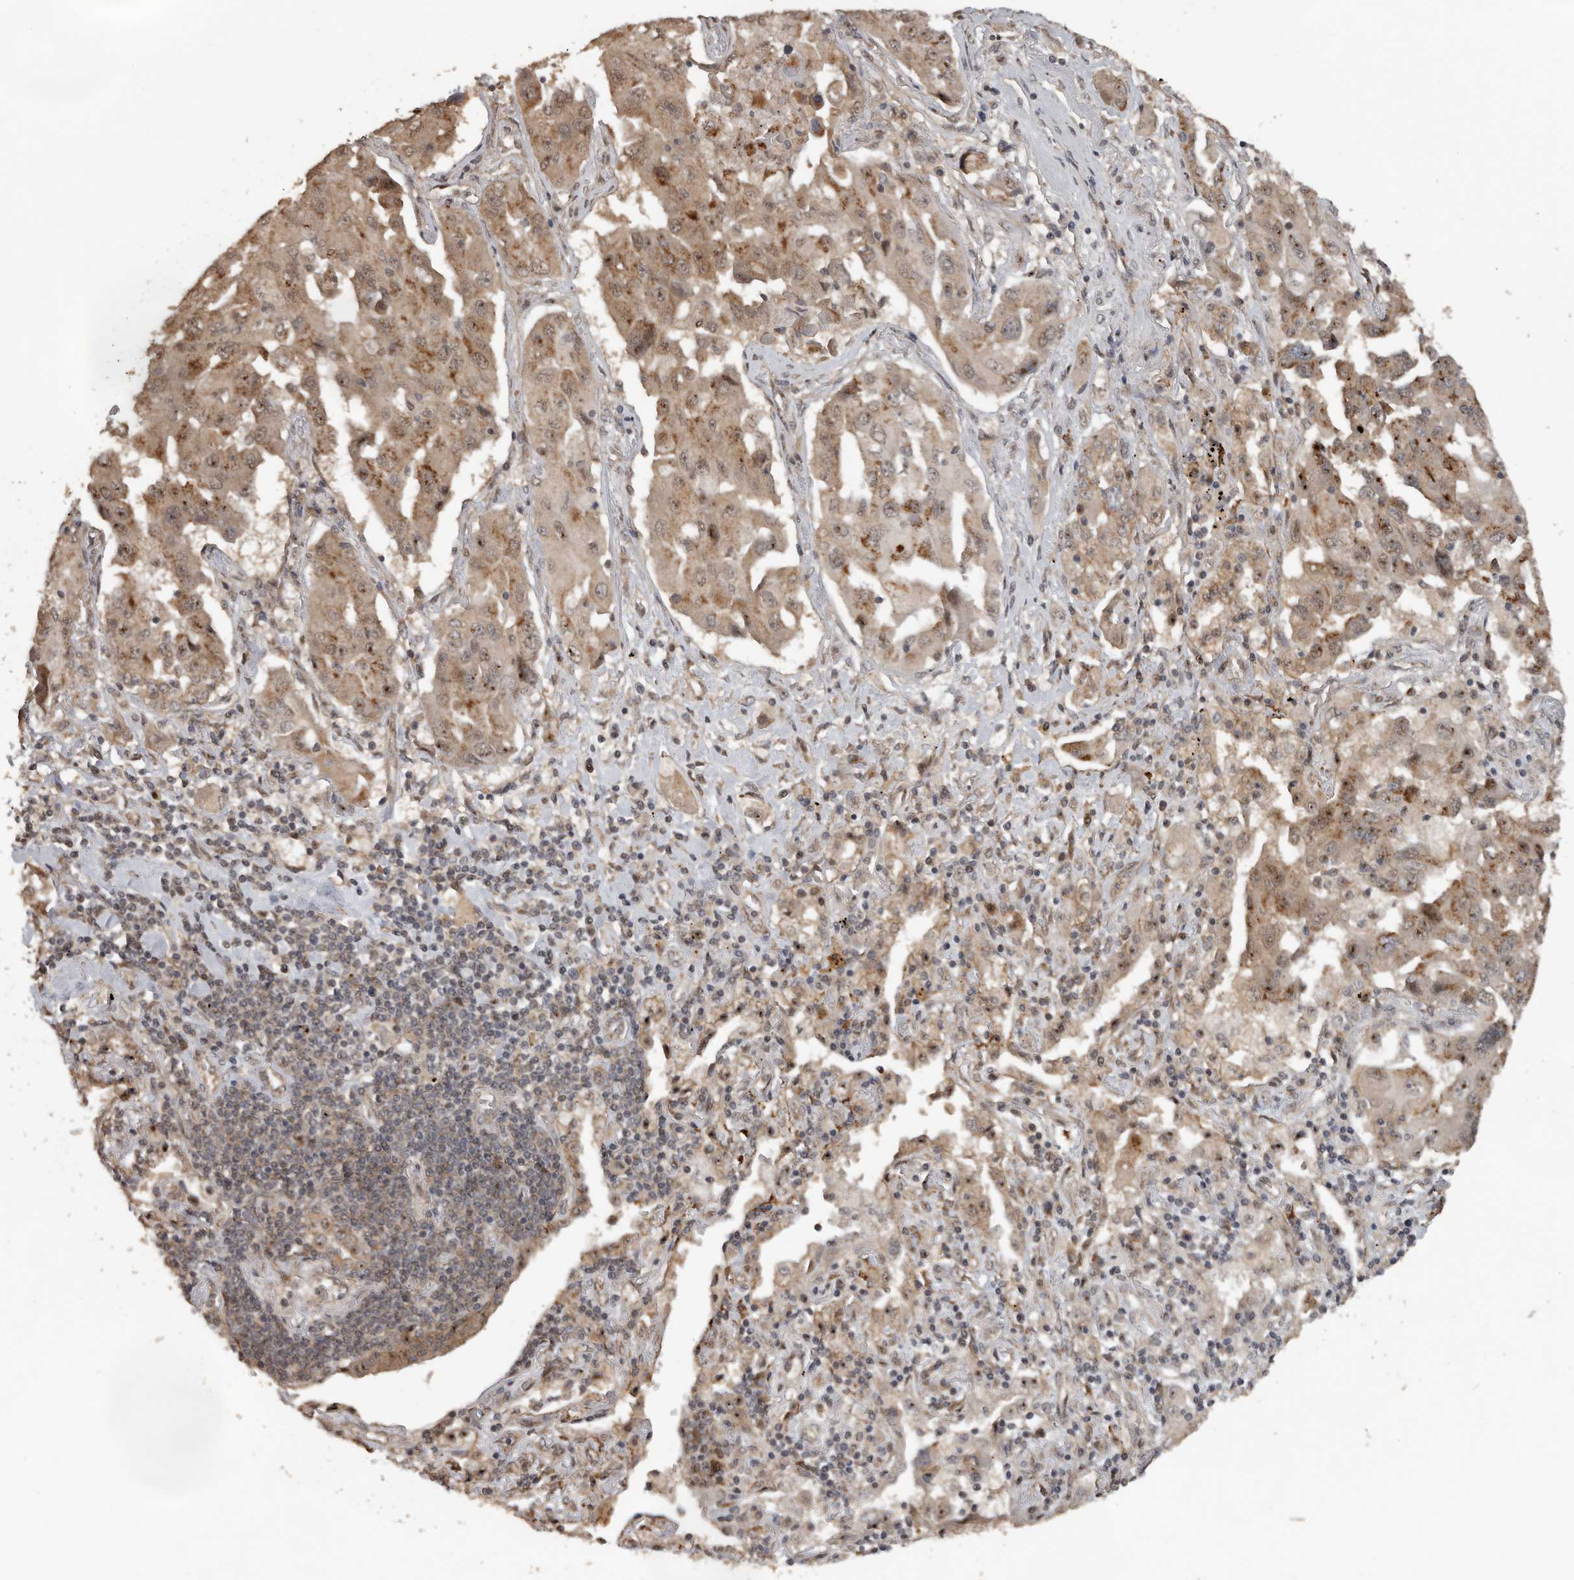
{"staining": {"intensity": "moderate", "quantity": ">75%", "location": "cytoplasmic/membranous,nuclear"}, "tissue": "lung cancer", "cell_type": "Tumor cells", "image_type": "cancer", "snomed": [{"axis": "morphology", "description": "Adenocarcinoma, NOS"}, {"axis": "topography", "description": "Lung"}], "caption": "IHC photomicrograph of neoplastic tissue: human adenocarcinoma (lung) stained using immunohistochemistry displays medium levels of moderate protein expression localized specifically in the cytoplasmic/membranous and nuclear of tumor cells, appearing as a cytoplasmic/membranous and nuclear brown color.", "gene": "CEP350", "patient": {"sex": "female", "age": 65}}